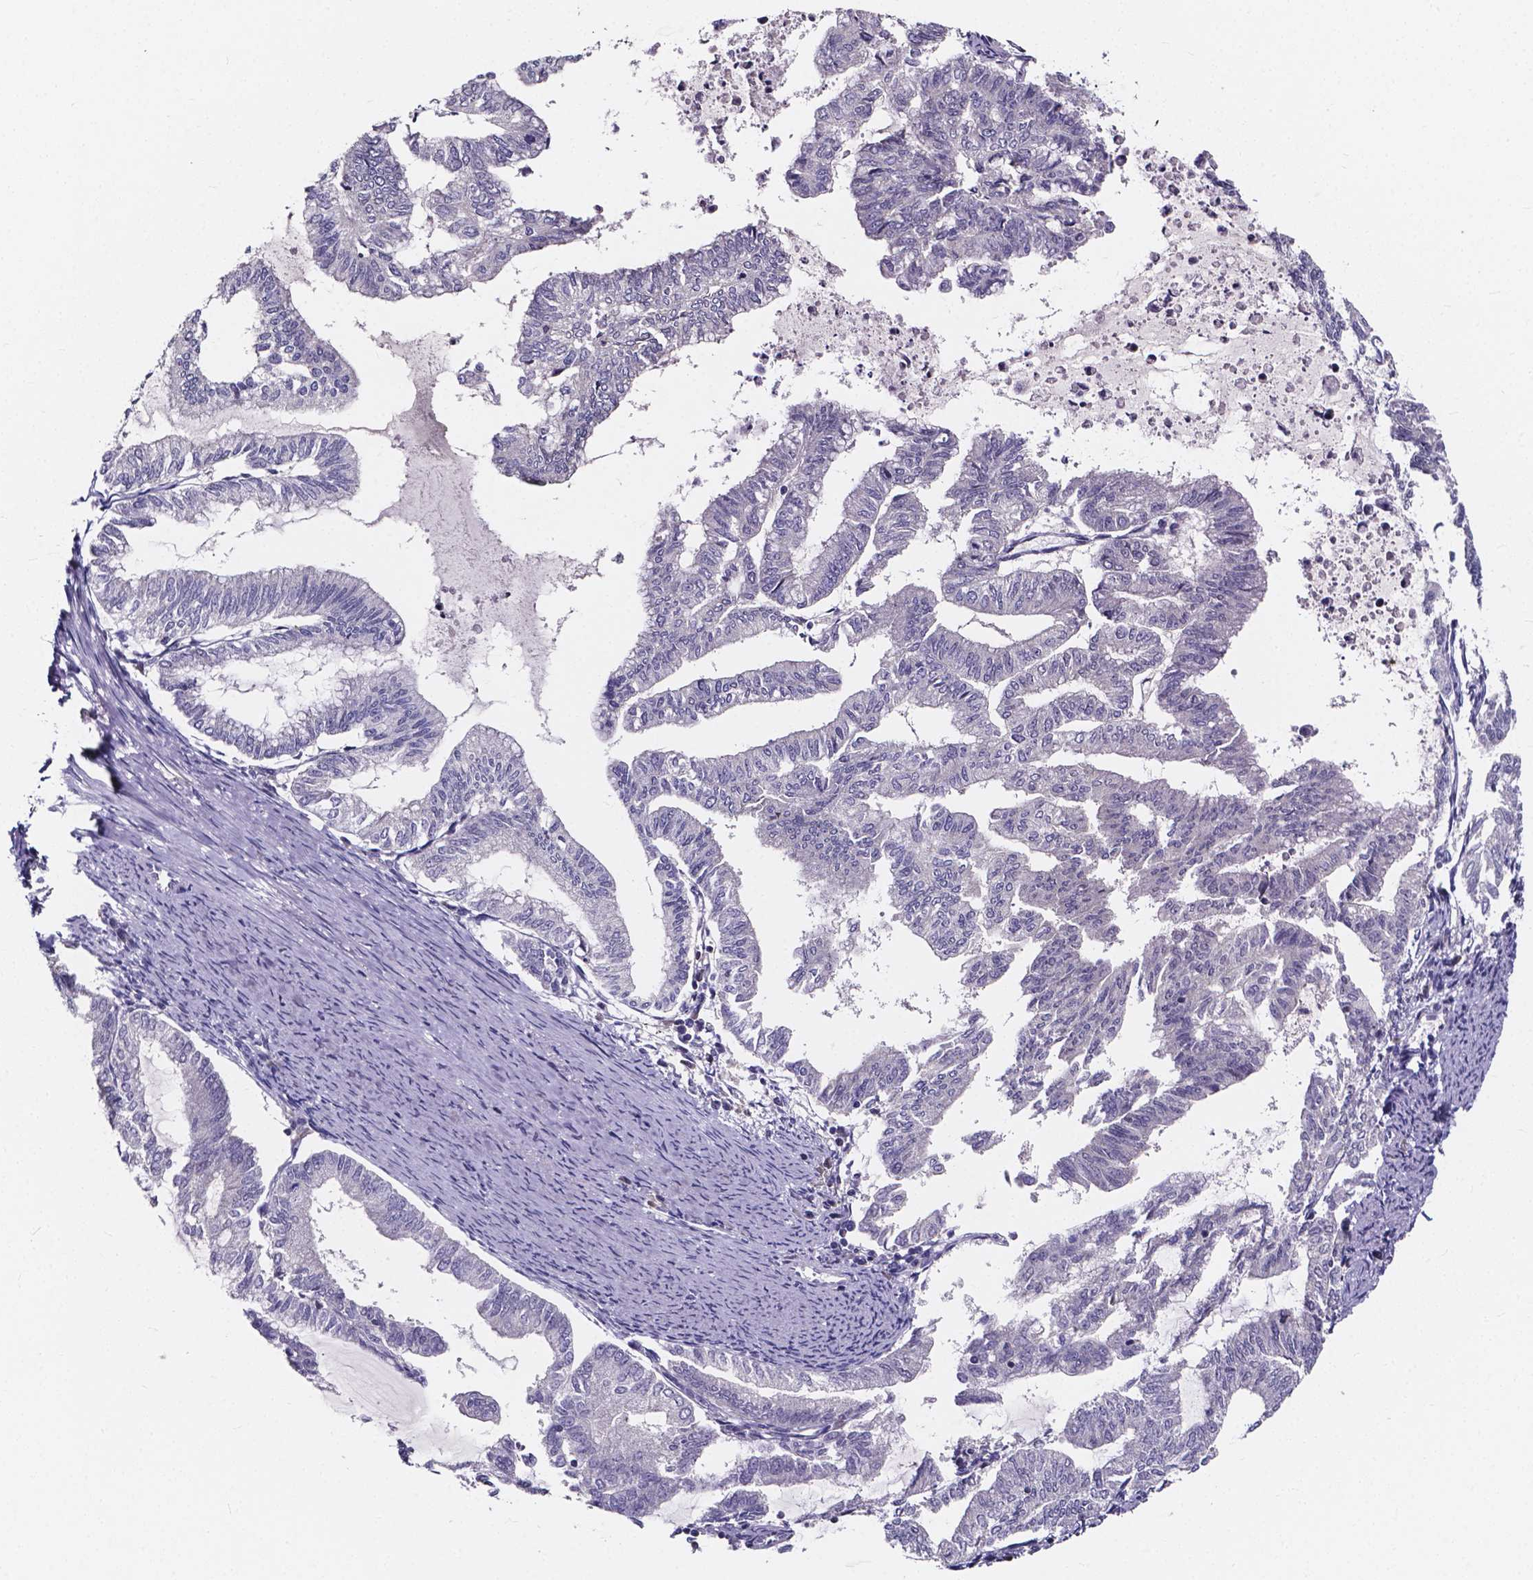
{"staining": {"intensity": "negative", "quantity": "none", "location": "none"}, "tissue": "endometrial cancer", "cell_type": "Tumor cells", "image_type": "cancer", "snomed": [{"axis": "morphology", "description": "Adenocarcinoma, NOS"}, {"axis": "topography", "description": "Endometrium"}], "caption": "Photomicrograph shows no protein staining in tumor cells of adenocarcinoma (endometrial) tissue. (DAB immunohistochemistry (IHC), high magnification).", "gene": "SPOCD1", "patient": {"sex": "female", "age": 79}}